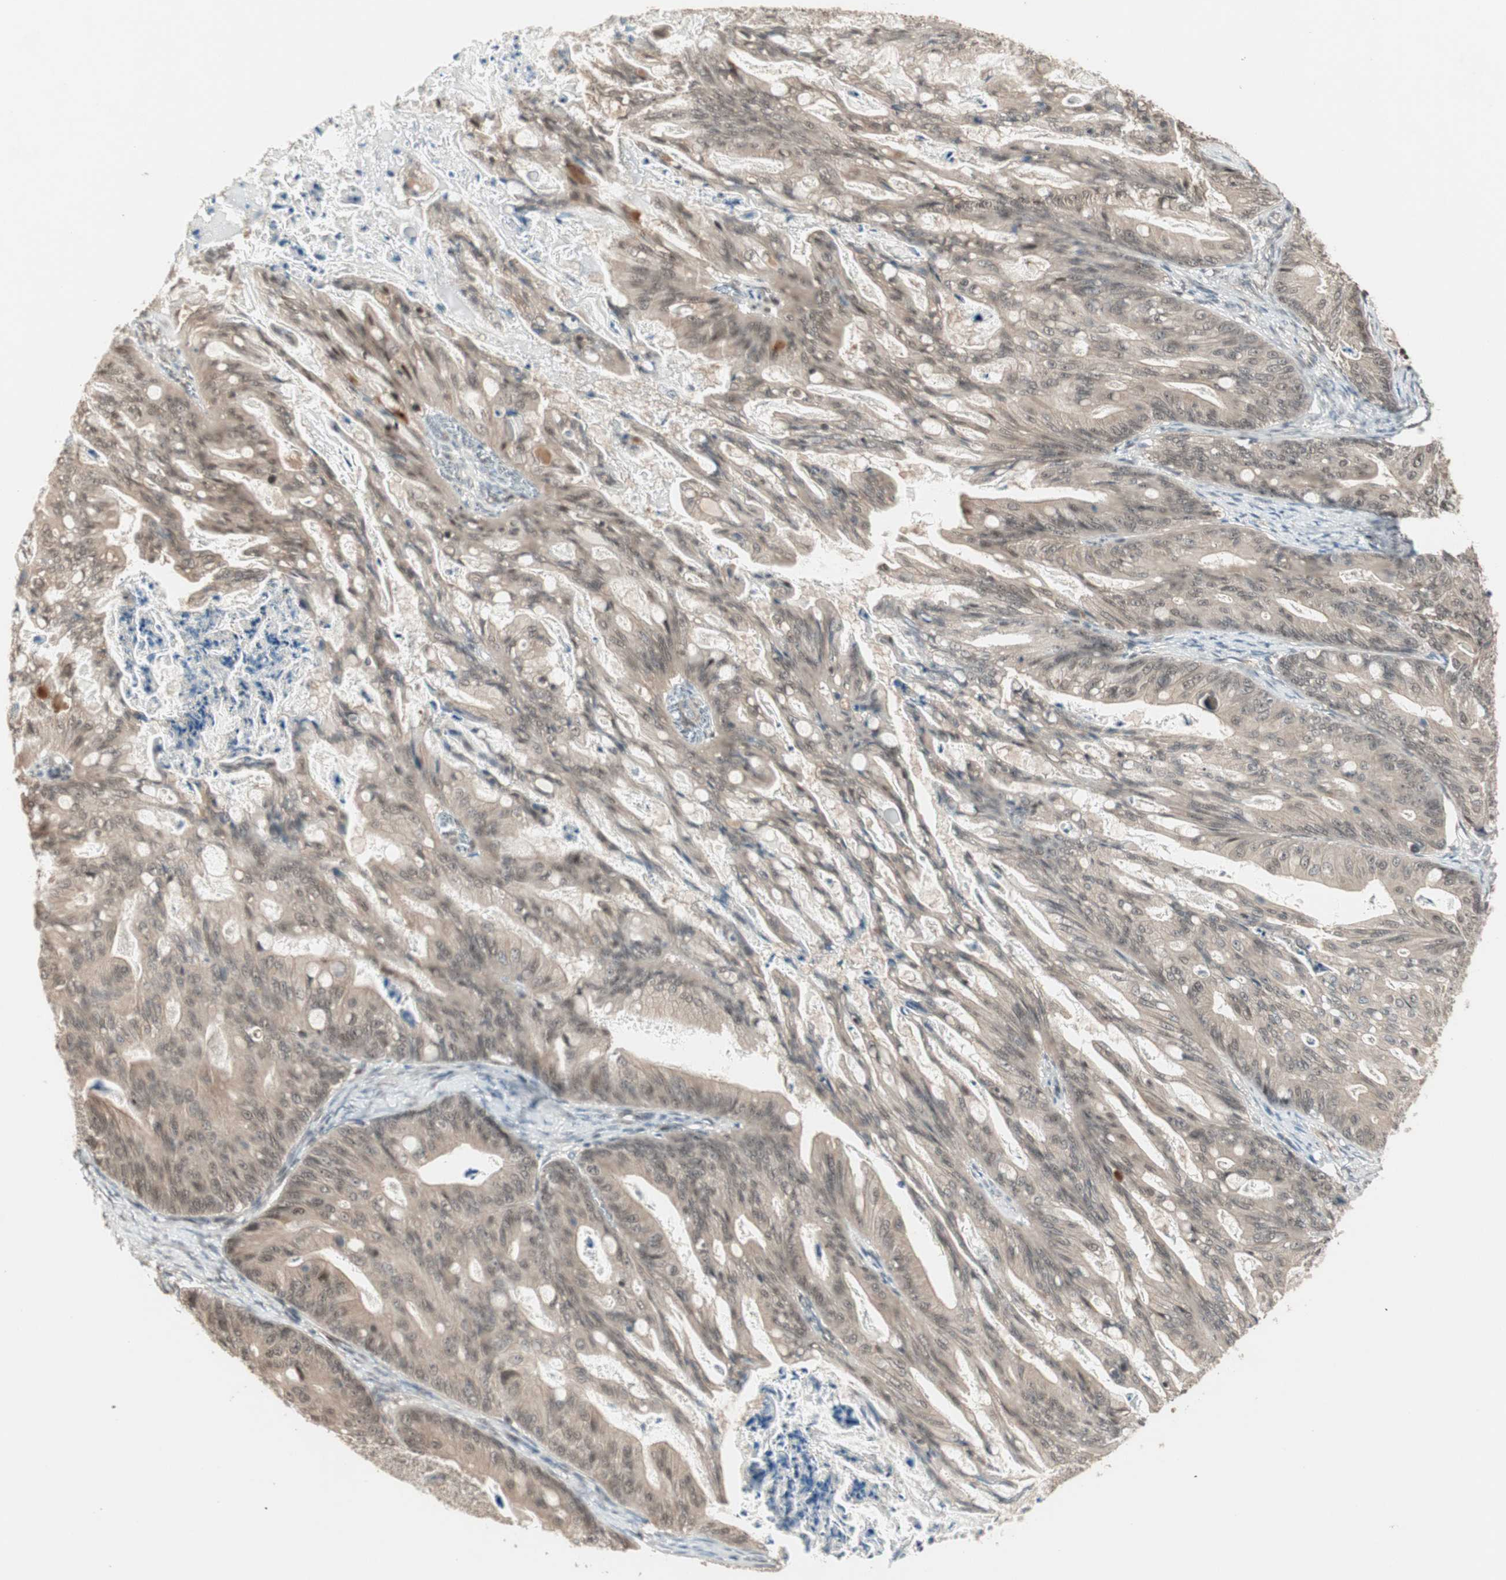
{"staining": {"intensity": "weak", "quantity": ">75%", "location": "cytoplasmic/membranous,nuclear"}, "tissue": "ovarian cancer", "cell_type": "Tumor cells", "image_type": "cancer", "snomed": [{"axis": "morphology", "description": "Cystadenocarcinoma, mucinous, NOS"}, {"axis": "topography", "description": "Ovary"}], "caption": "Brown immunohistochemical staining in human mucinous cystadenocarcinoma (ovarian) exhibits weak cytoplasmic/membranous and nuclear staining in about >75% of tumor cells.", "gene": "ZNF701", "patient": {"sex": "female", "age": 37}}